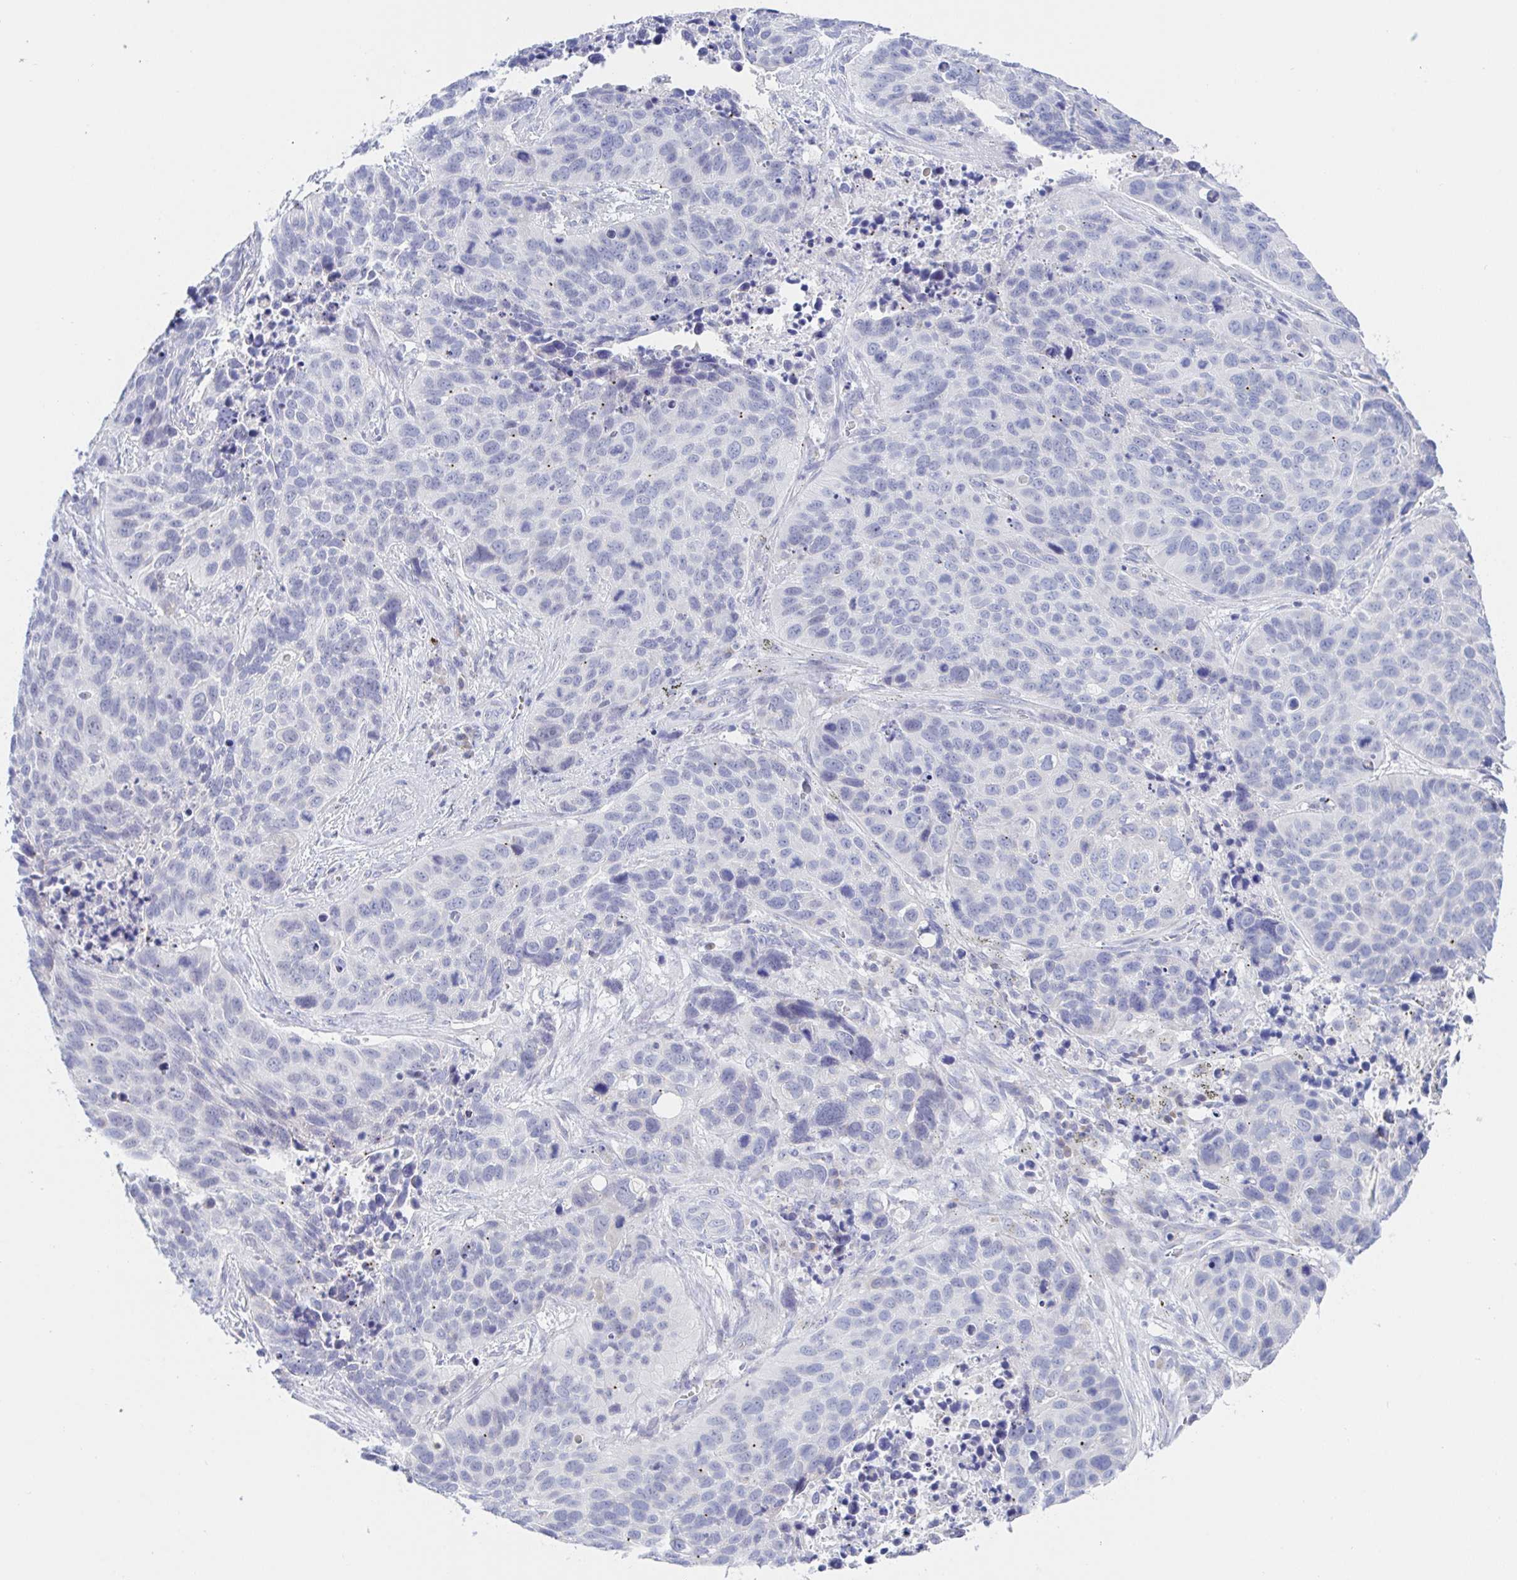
{"staining": {"intensity": "negative", "quantity": "none", "location": "none"}, "tissue": "lung cancer", "cell_type": "Tumor cells", "image_type": "cancer", "snomed": [{"axis": "morphology", "description": "Squamous cell carcinoma, NOS"}, {"axis": "topography", "description": "Lung"}], "caption": "Immunohistochemical staining of human lung cancer (squamous cell carcinoma) reveals no significant positivity in tumor cells.", "gene": "SIAH3", "patient": {"sex": "male", "age": 62}}